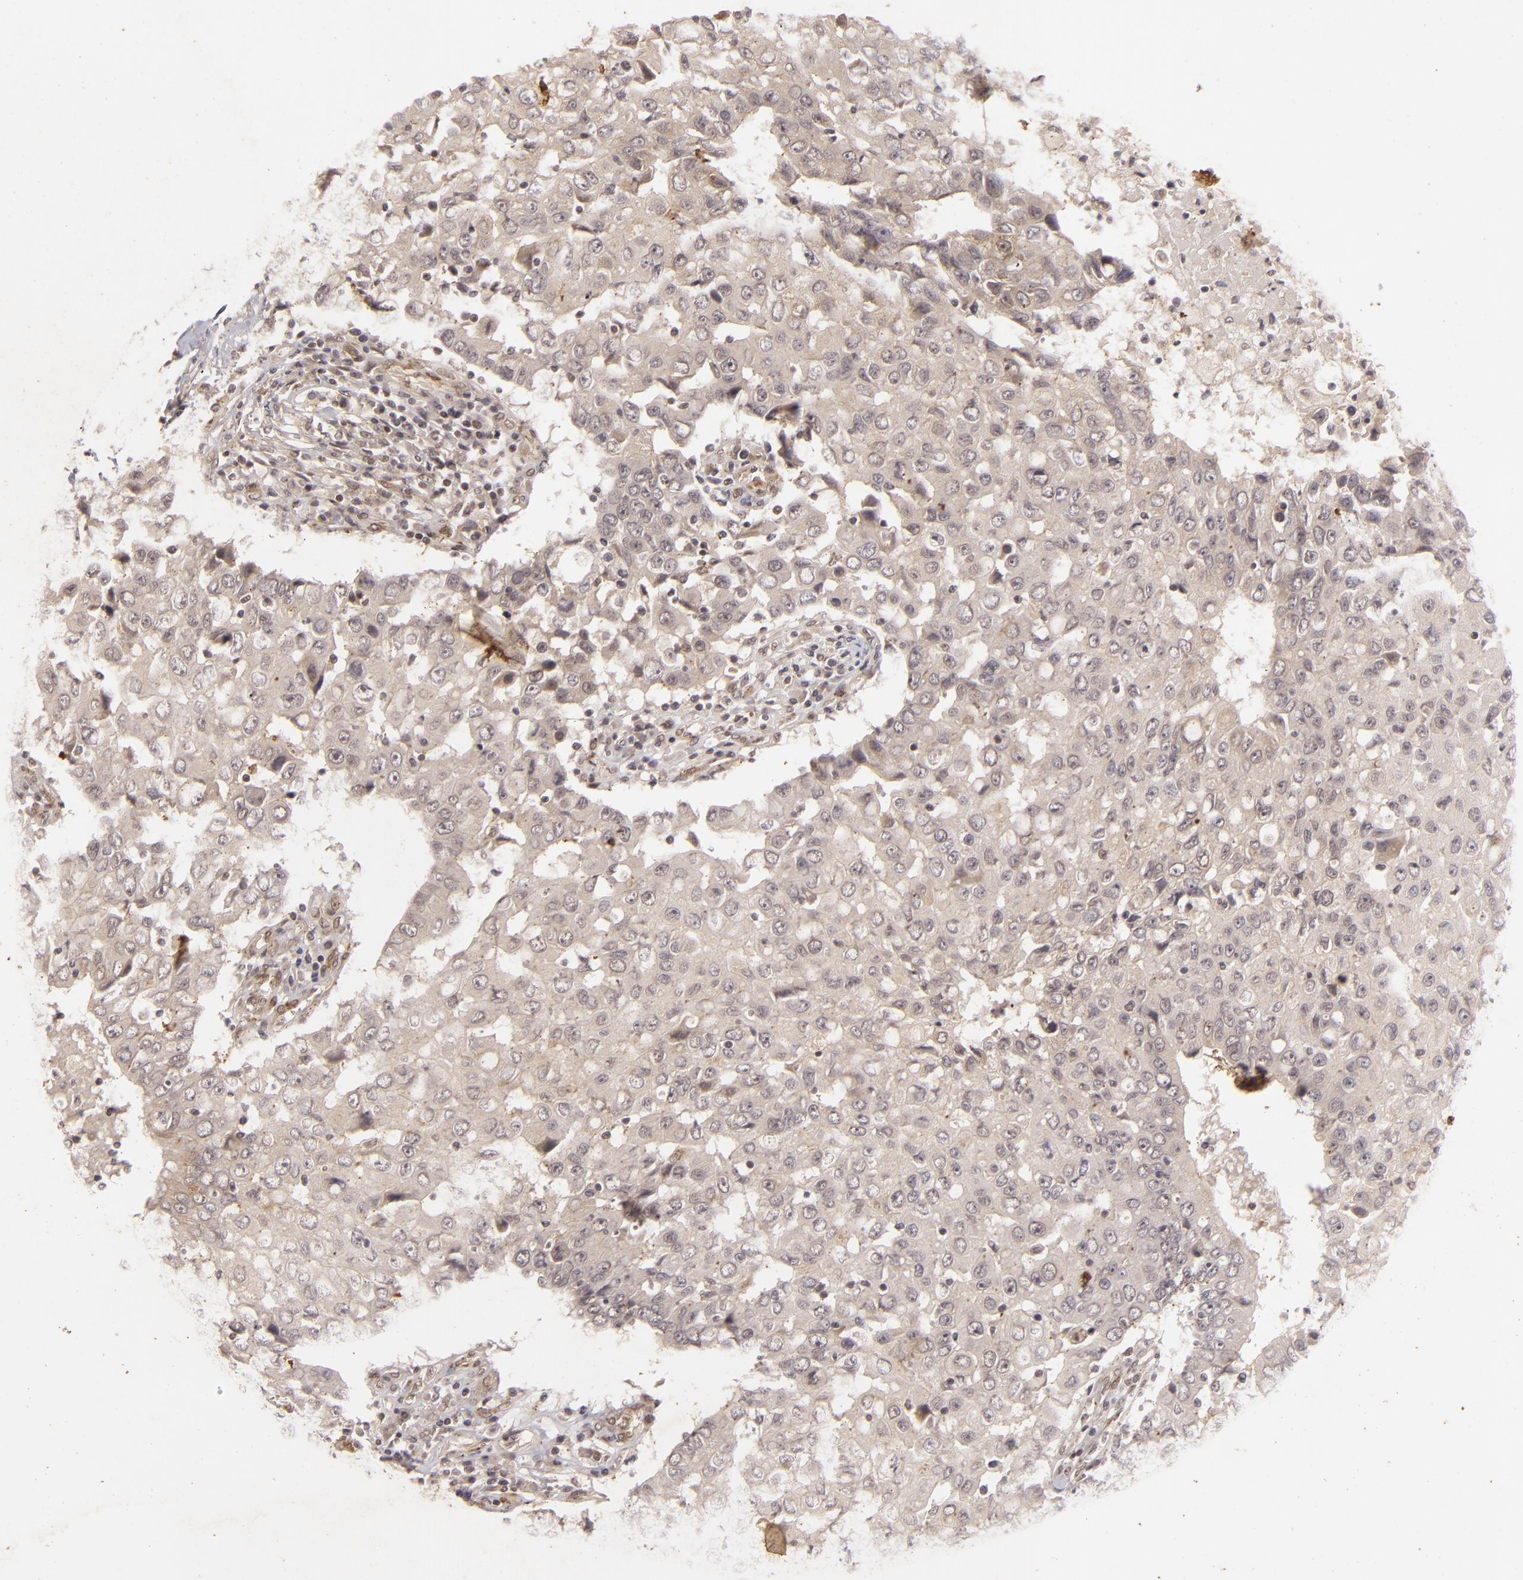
{"staining": {"intensity": "weak", "quantity": "<25%", "location": "cytoplasmic/membranous"}, "tissue": "breast cancer", "cell_type": "Tumor cells", "image_type": "cancer", "snomed": [{"axis": "morphology", "description": "Duct carcinoma"}, {"axis": "topography", "description": "Breast"}], "caption": "Micrograph shows no protein staining in tumor cells of breast cancer tissue.", "gene": "DFFA", "patient": {"sex": "female", "age": 27}}